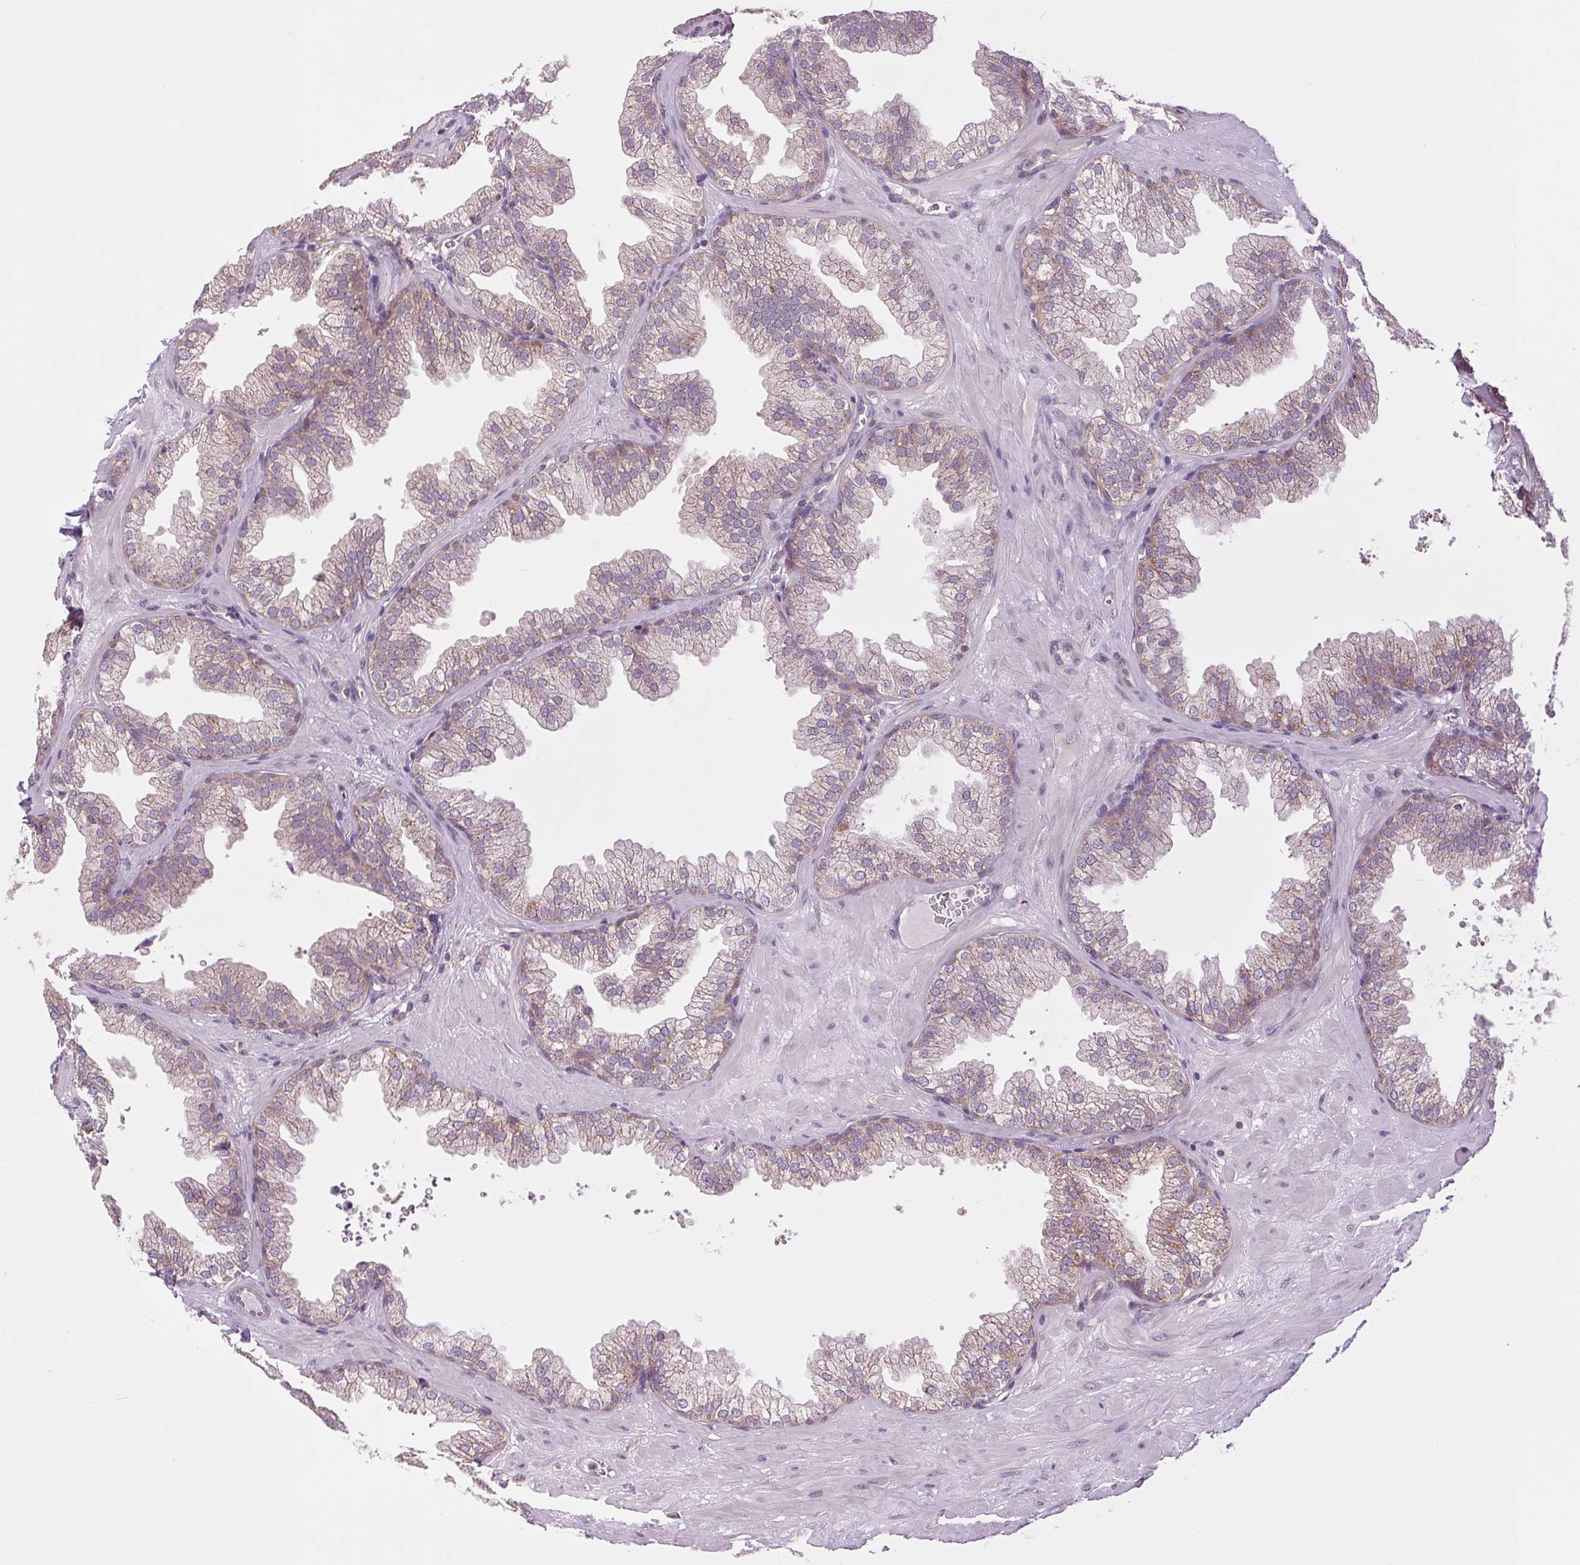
{"staining": {"intensity": "weak", "quantity": "25%-75%", "location": "cytoplasmic/membranous"}, "tissue": "prostate", "cell_type": "Glandular cells", "image_type": "normal", "snomed": [{"axis": "morphology", "description": "Normal tissue, NOS"}, {"axis": "topography", "description": "Prostate"}], "caption": "A brown stain shows weak cytoplasmic/membranous staining of a protein in glandular cells of benign prostate. (DAB = brown stain, brightfield microscopy at high magnification).", "gene": "MAP3K5", "patient": {"sex": "male", "age": 37}}